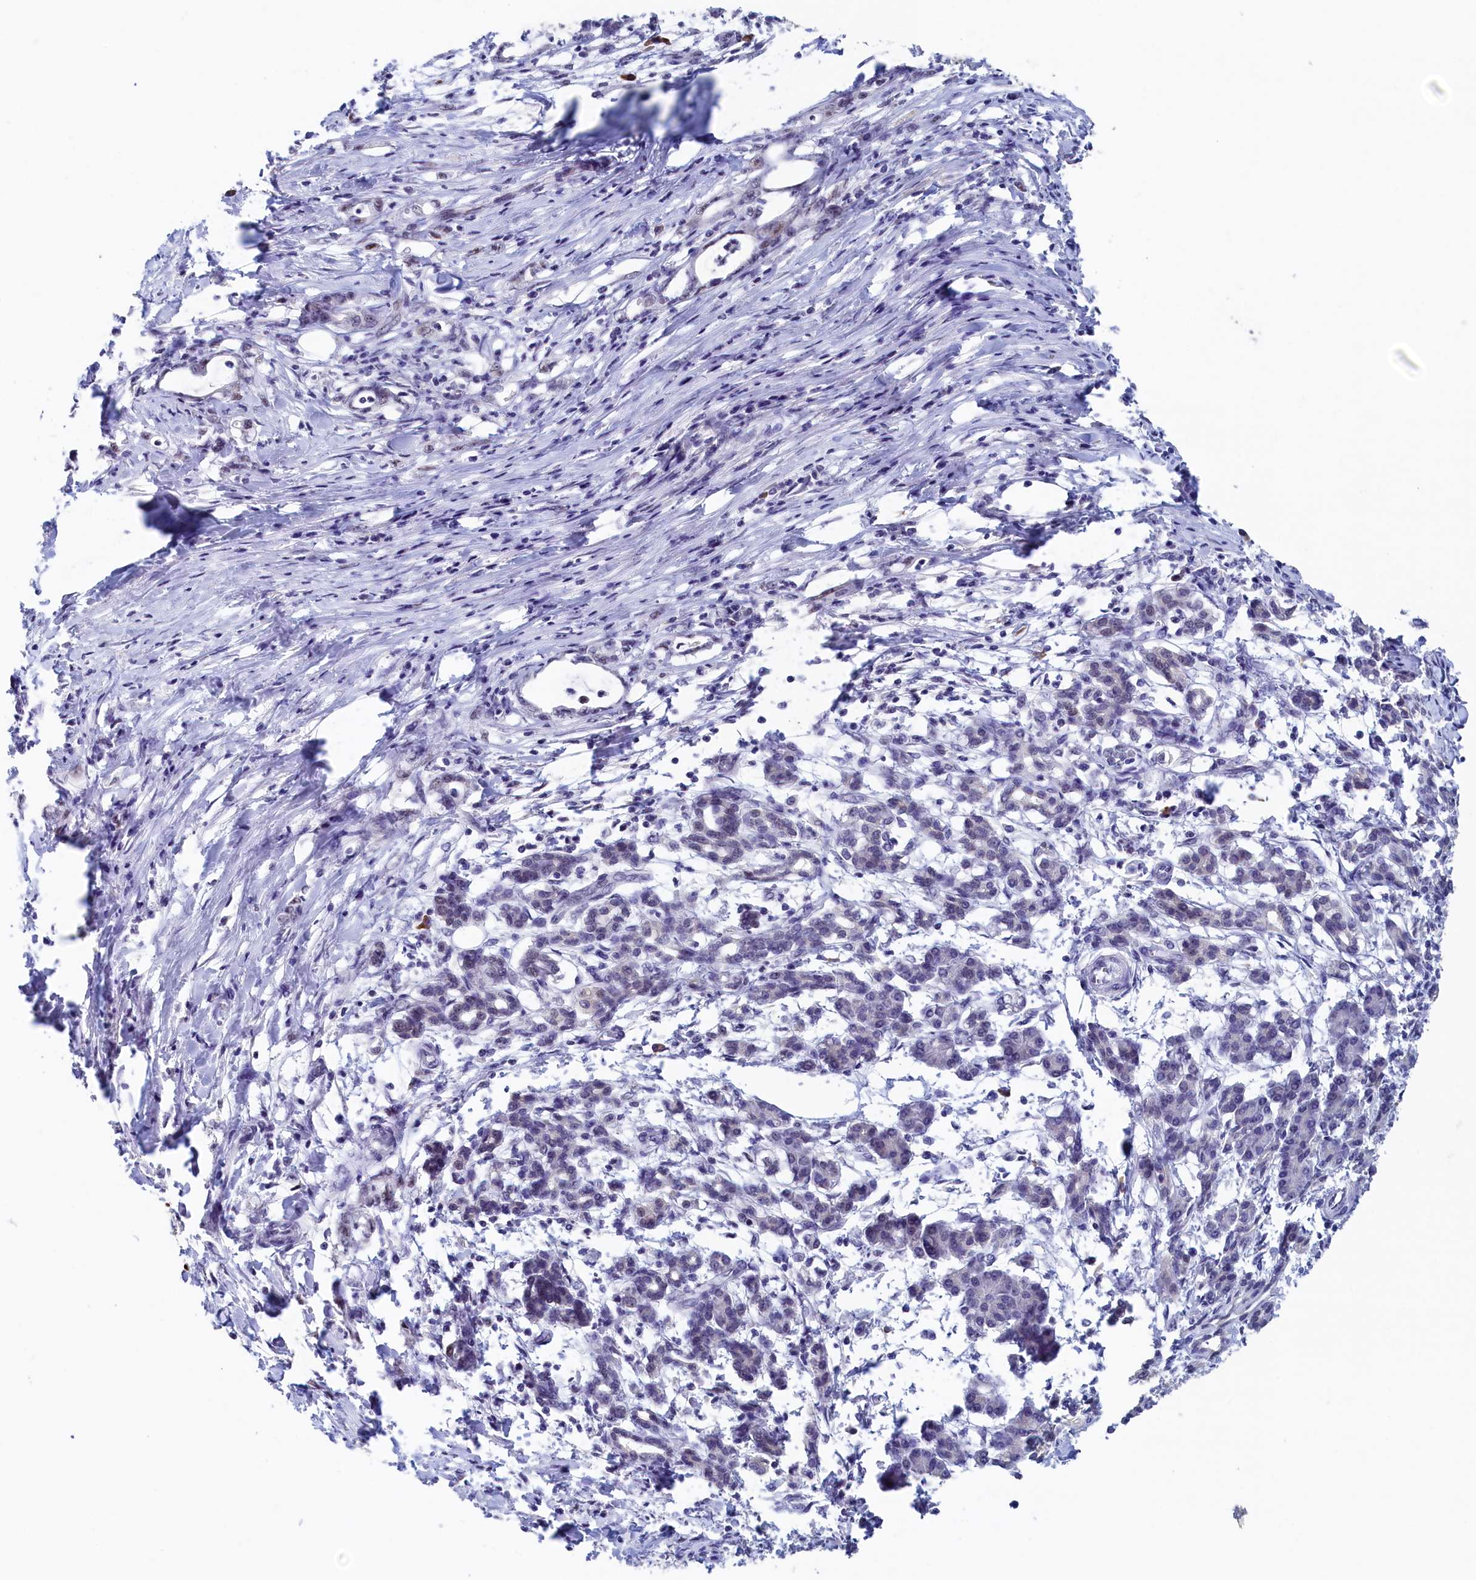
{"staining": {"intensity": "negative", "quantity": "none", "location": "none"}, "tissue": "pancreatic cancer", "cell_type": "Tumor cells", "image_type": "cancer", "snomed": [{"axis": "morphology", "description": "Adenocarcinoma, NOS"}, {"axis": "topography", "description": "Pancreas"}], "caption": "High power microscopy image of an immunohistochemistry (IHC) histopathology image of pancreatic cancer, revealing no significant positivity in tumor cells.", "gene": "MOSPD3", "patient": {"sex": "female", "age": 55}}